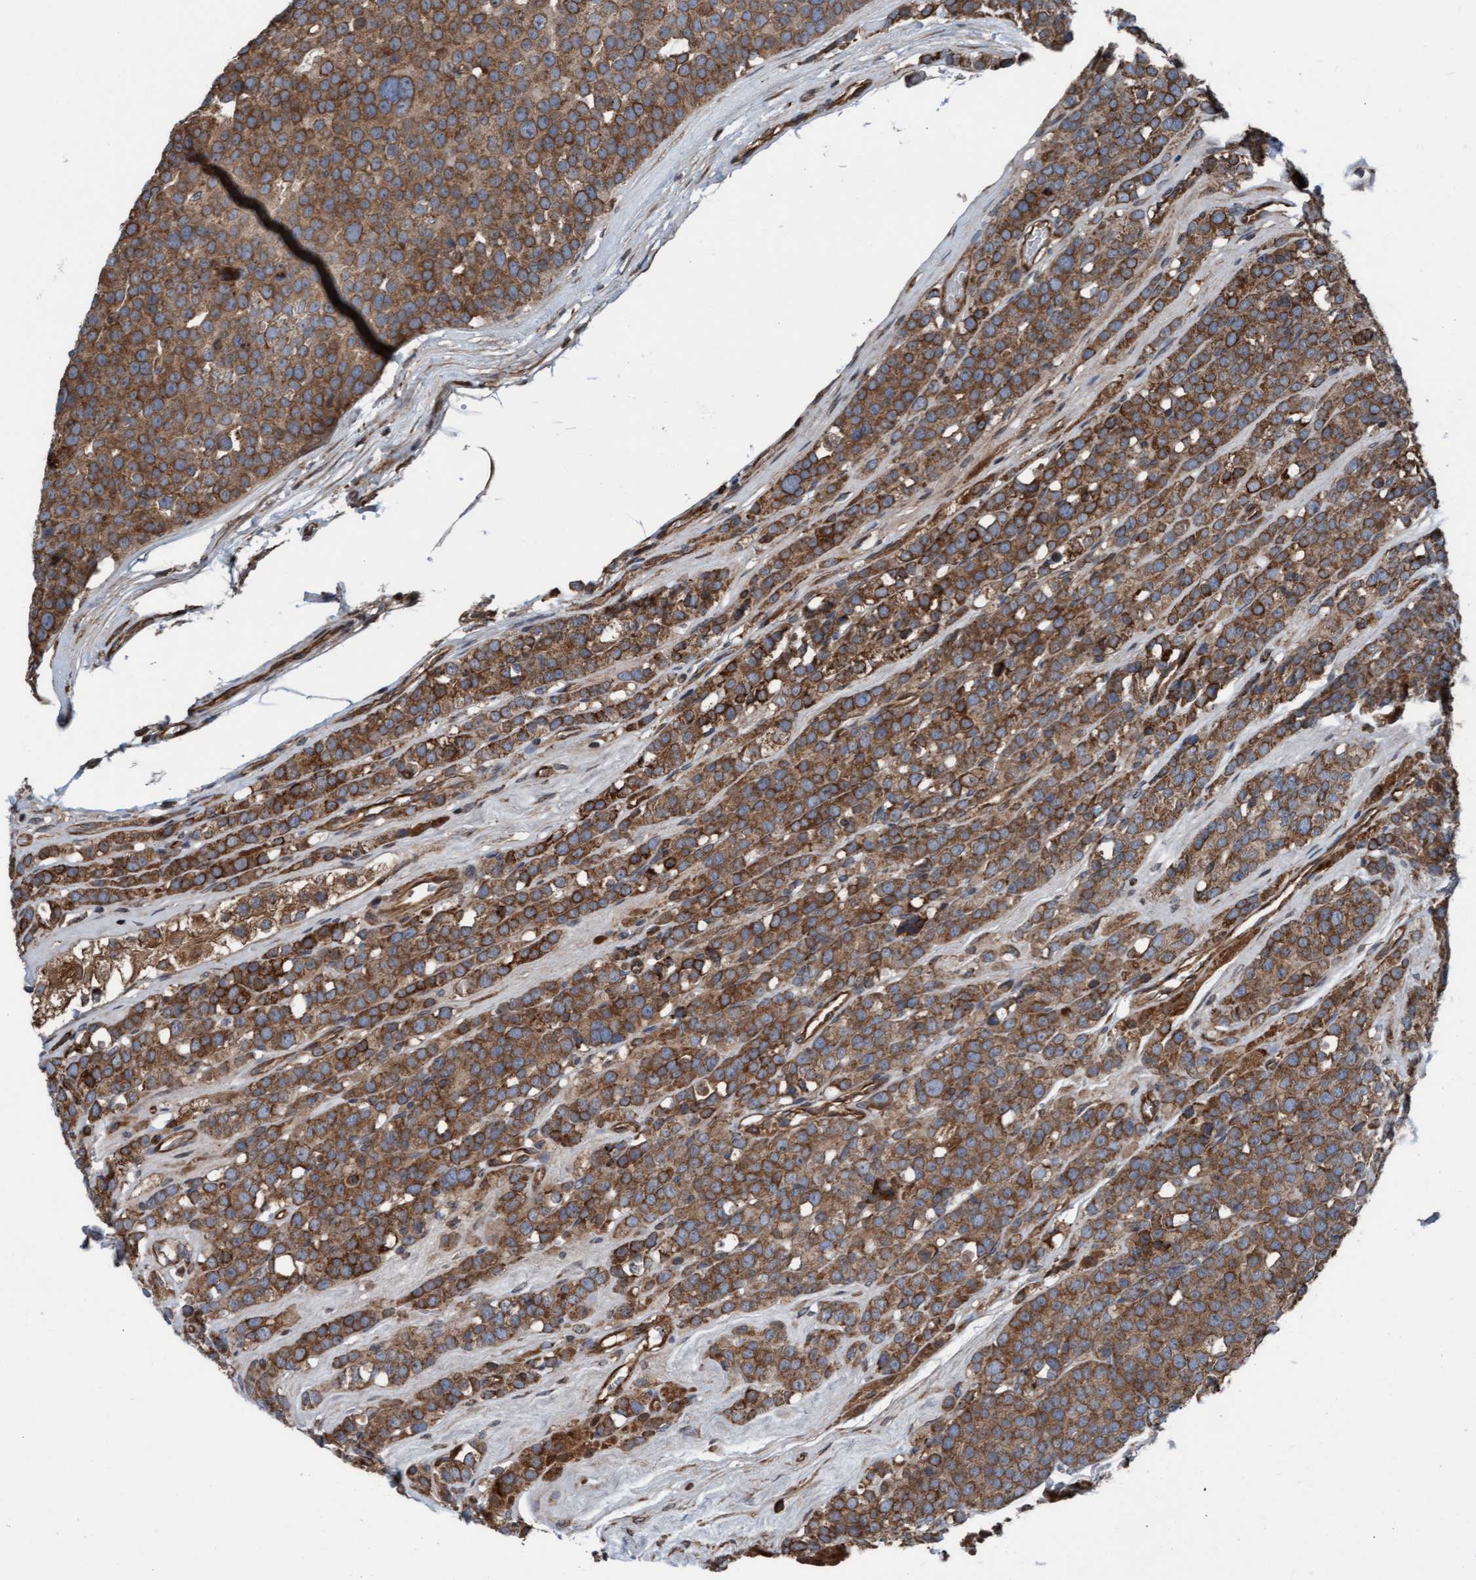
{"staining": {"intensity": "strong", "quantity": ">75%", "location": "cytoplasmic/membranous"}, "tissue": "testis cancer", "cell_type": "Tumor cells", "image_type": "cancer", "snomed": [{"axis": "morphology", "description": "Seminoma, NOS"}, {"axis": "topography", "description": "Testis"}], "caption": "Strong cytoplasmic/membranous staining is present in approximately >75% of tumor cells in testis cancer.", "gene": "RAP1GAP2", "patient": {"sex": "male", "age": 71}}